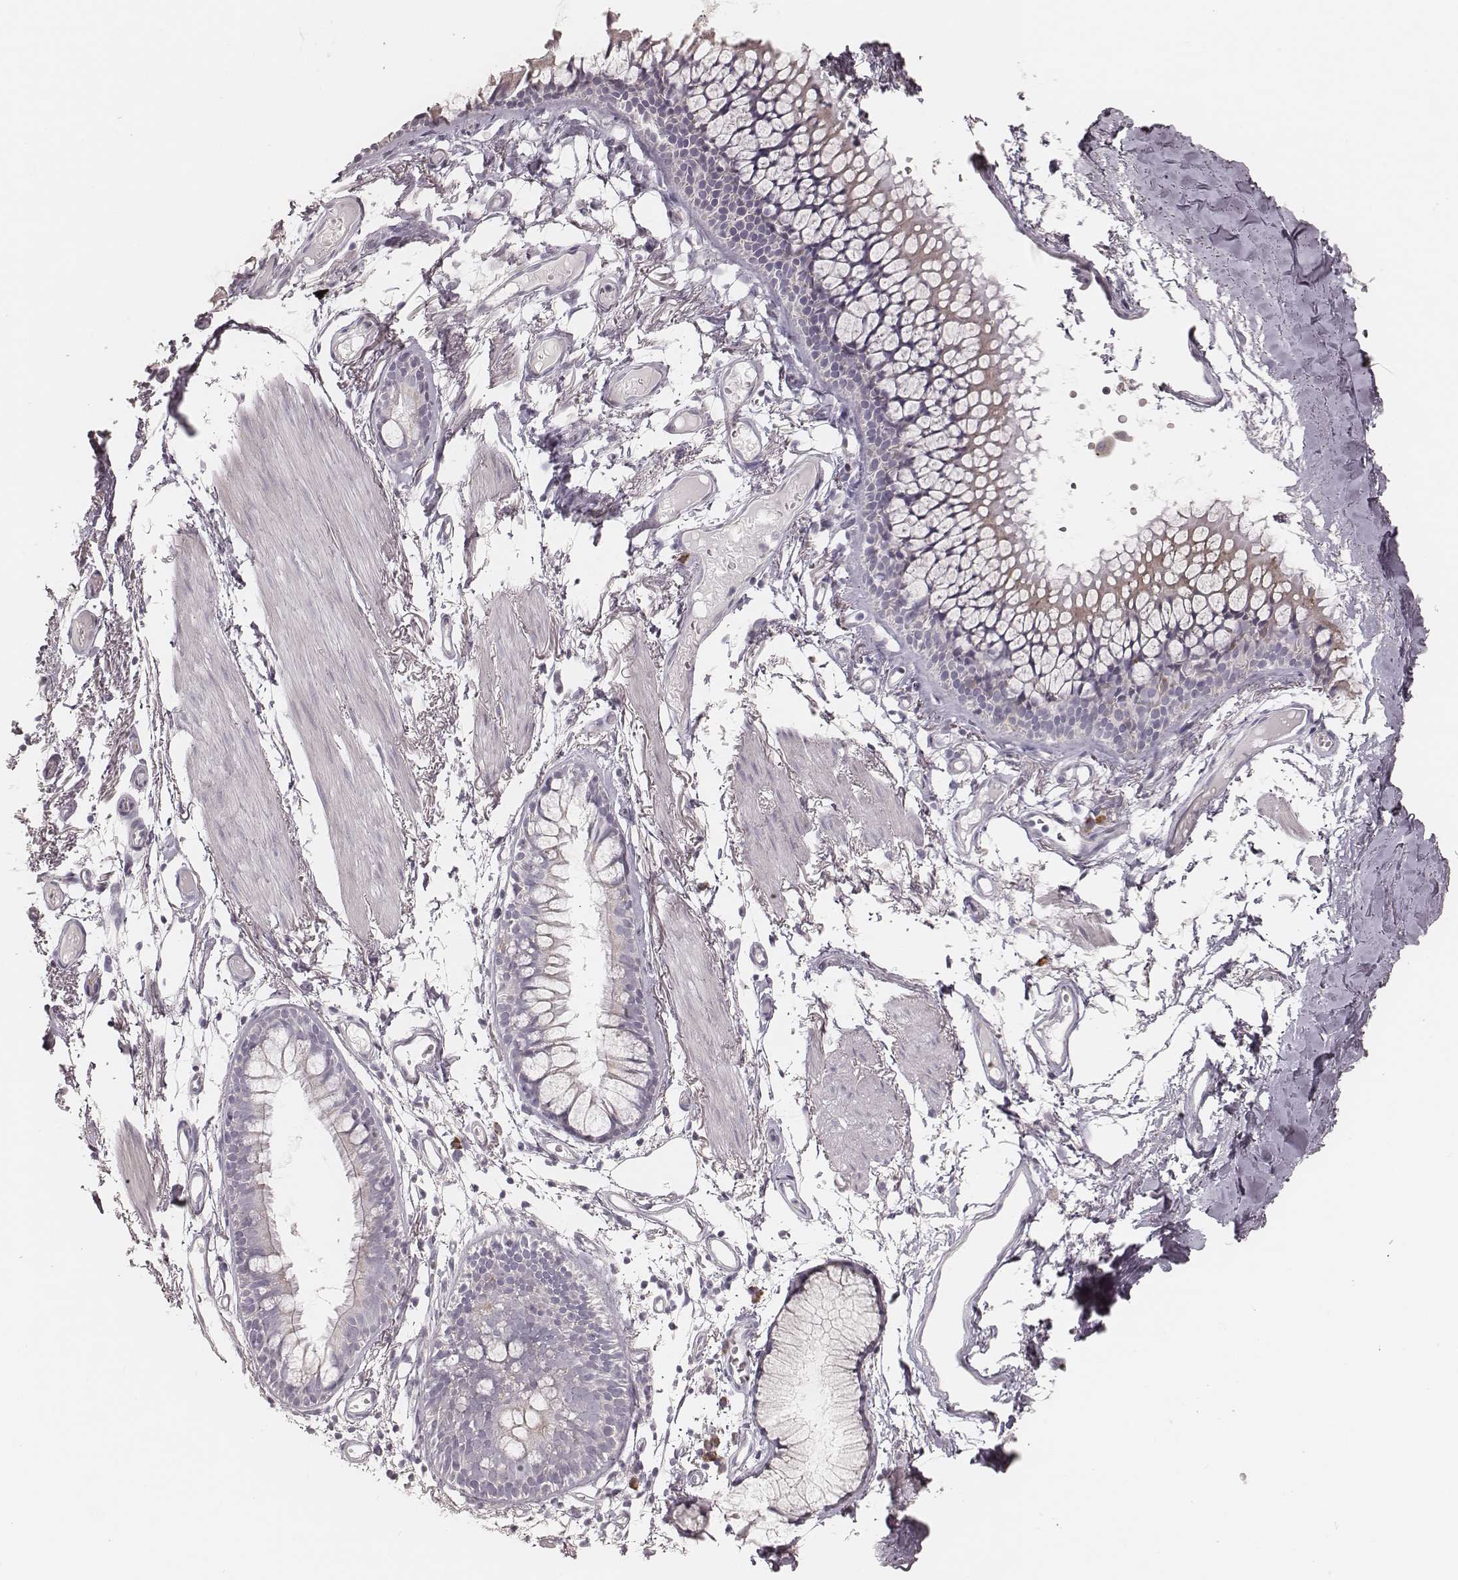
{"staining": {"intensity": "negative", "quantity": "none", "location": "none"}, "tissue": "soft tissue", "cell_type": "Fibroblasts", "image_type": "normal", "snomed": [{"axis": "morphology", "description": "Normal tissue, NOS"}, {"axis": "topography", "description": "Cartilage tissue"}, {"axis": "topography", "description": "Bronchus"}], "caption": "Immunohistochemical staining of normal human soft tissue shows no significant staining in fibroblasts. (DAB immunohistochemistry (IHC) visualized using brightfield microscopy, high magnification).", "gene": "KIF5C", "patient": {"sex": "female", "age": 79}}